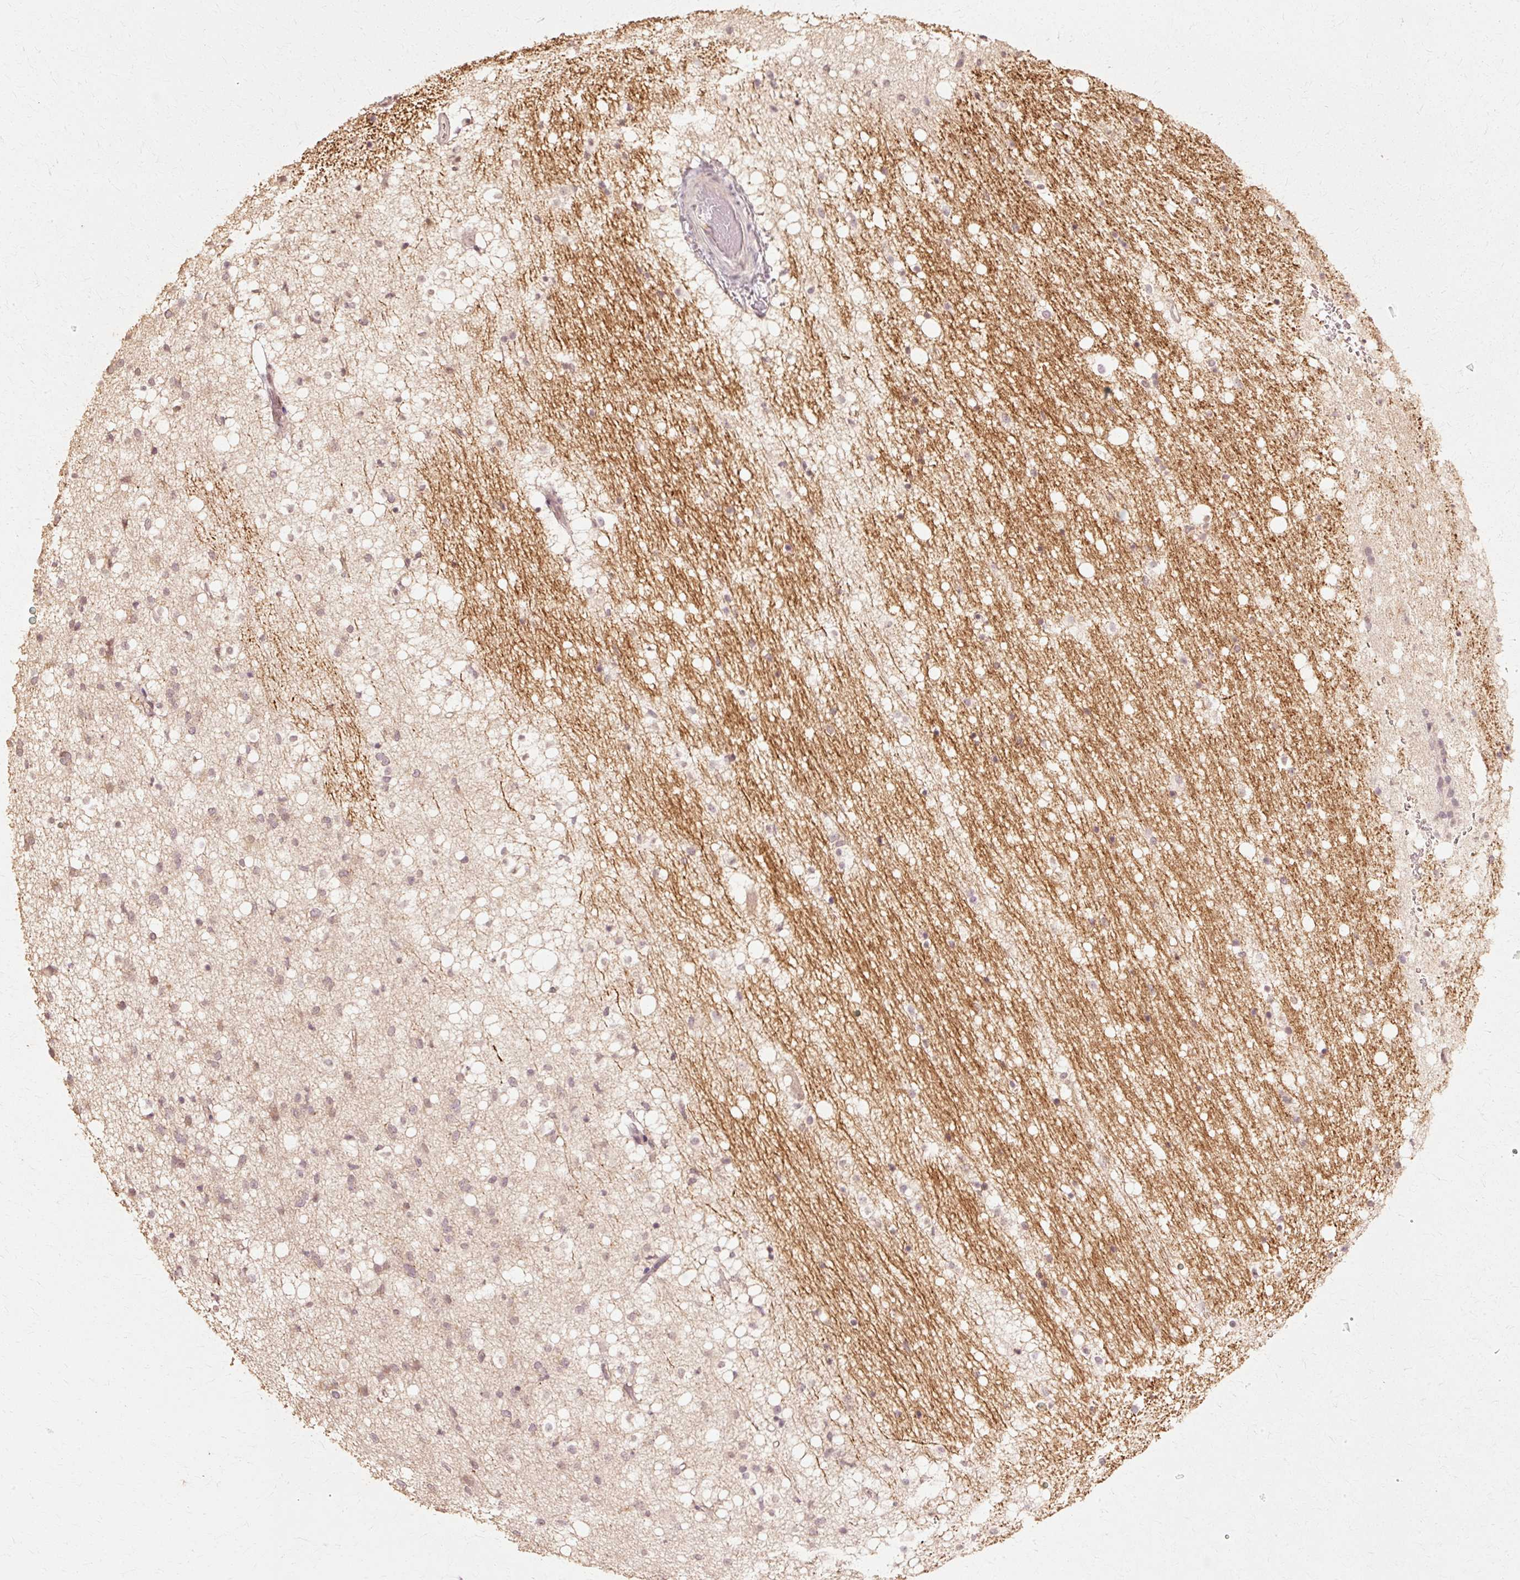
{"staining": {"intensity": "weak", "quantity": "<25%", "location": "cytoplasmic/membranous"}, "tissue": "caudate", "cell_type": "Glial cells", "image_type": "normal", "snomed": [{"axis": "morphology", "description": "Normal tissue, NOS"}, {"axis": "topography", "description": "Lateral ventricle wall"}], "caption": "Immunohistochemistry (IHC) photomicrograph of normal caudate: caudate stained with DAB reveals no significant protein positivity in glial cells.", "gene": "RGPD5", "patient": {"sex": "male", "age": 37}}